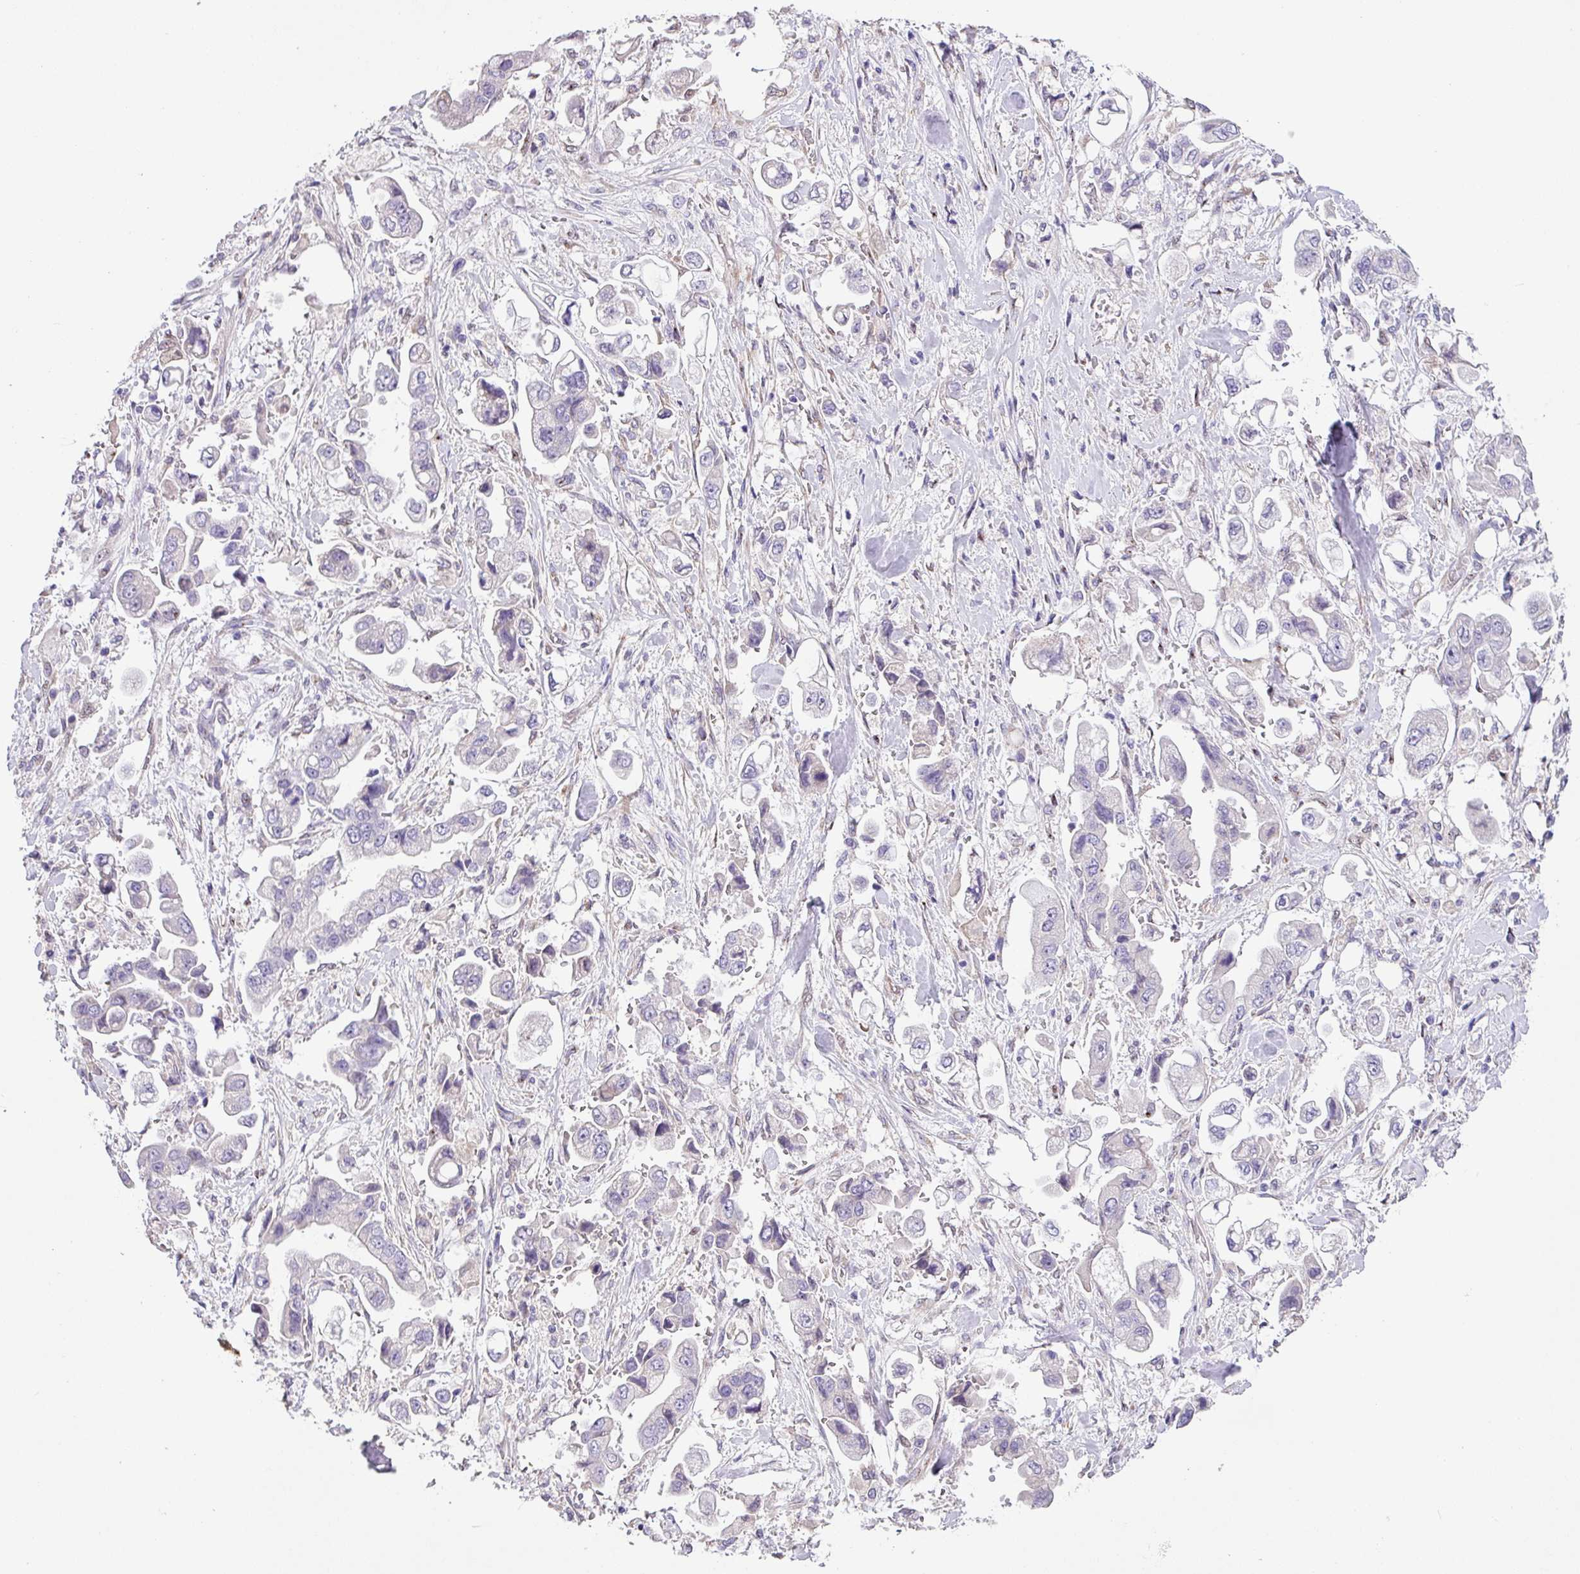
{"staining": {"intensity": "negative", "quantity": "none", "location": "none"}, "tissue": "stomach cancer", "cell_type": "Tumor cells", "image_type": "cancer", "snomed": [{"axis": "morphology", "description": "Adenocarcinoma, NOS"}, {"axis": "topography", "description": "Stomach"}], "caption": "This is a micrograph of immunohistochemistry (IHC) staining of stomach cancer (adenocarcinoma), which shows no expression in tumor cells. (DAB immunohistochemistry visualized using brightfield microscopy, high magnification).", "gene": "ZG16", "patient": {"sex": "male", "age": 62}}